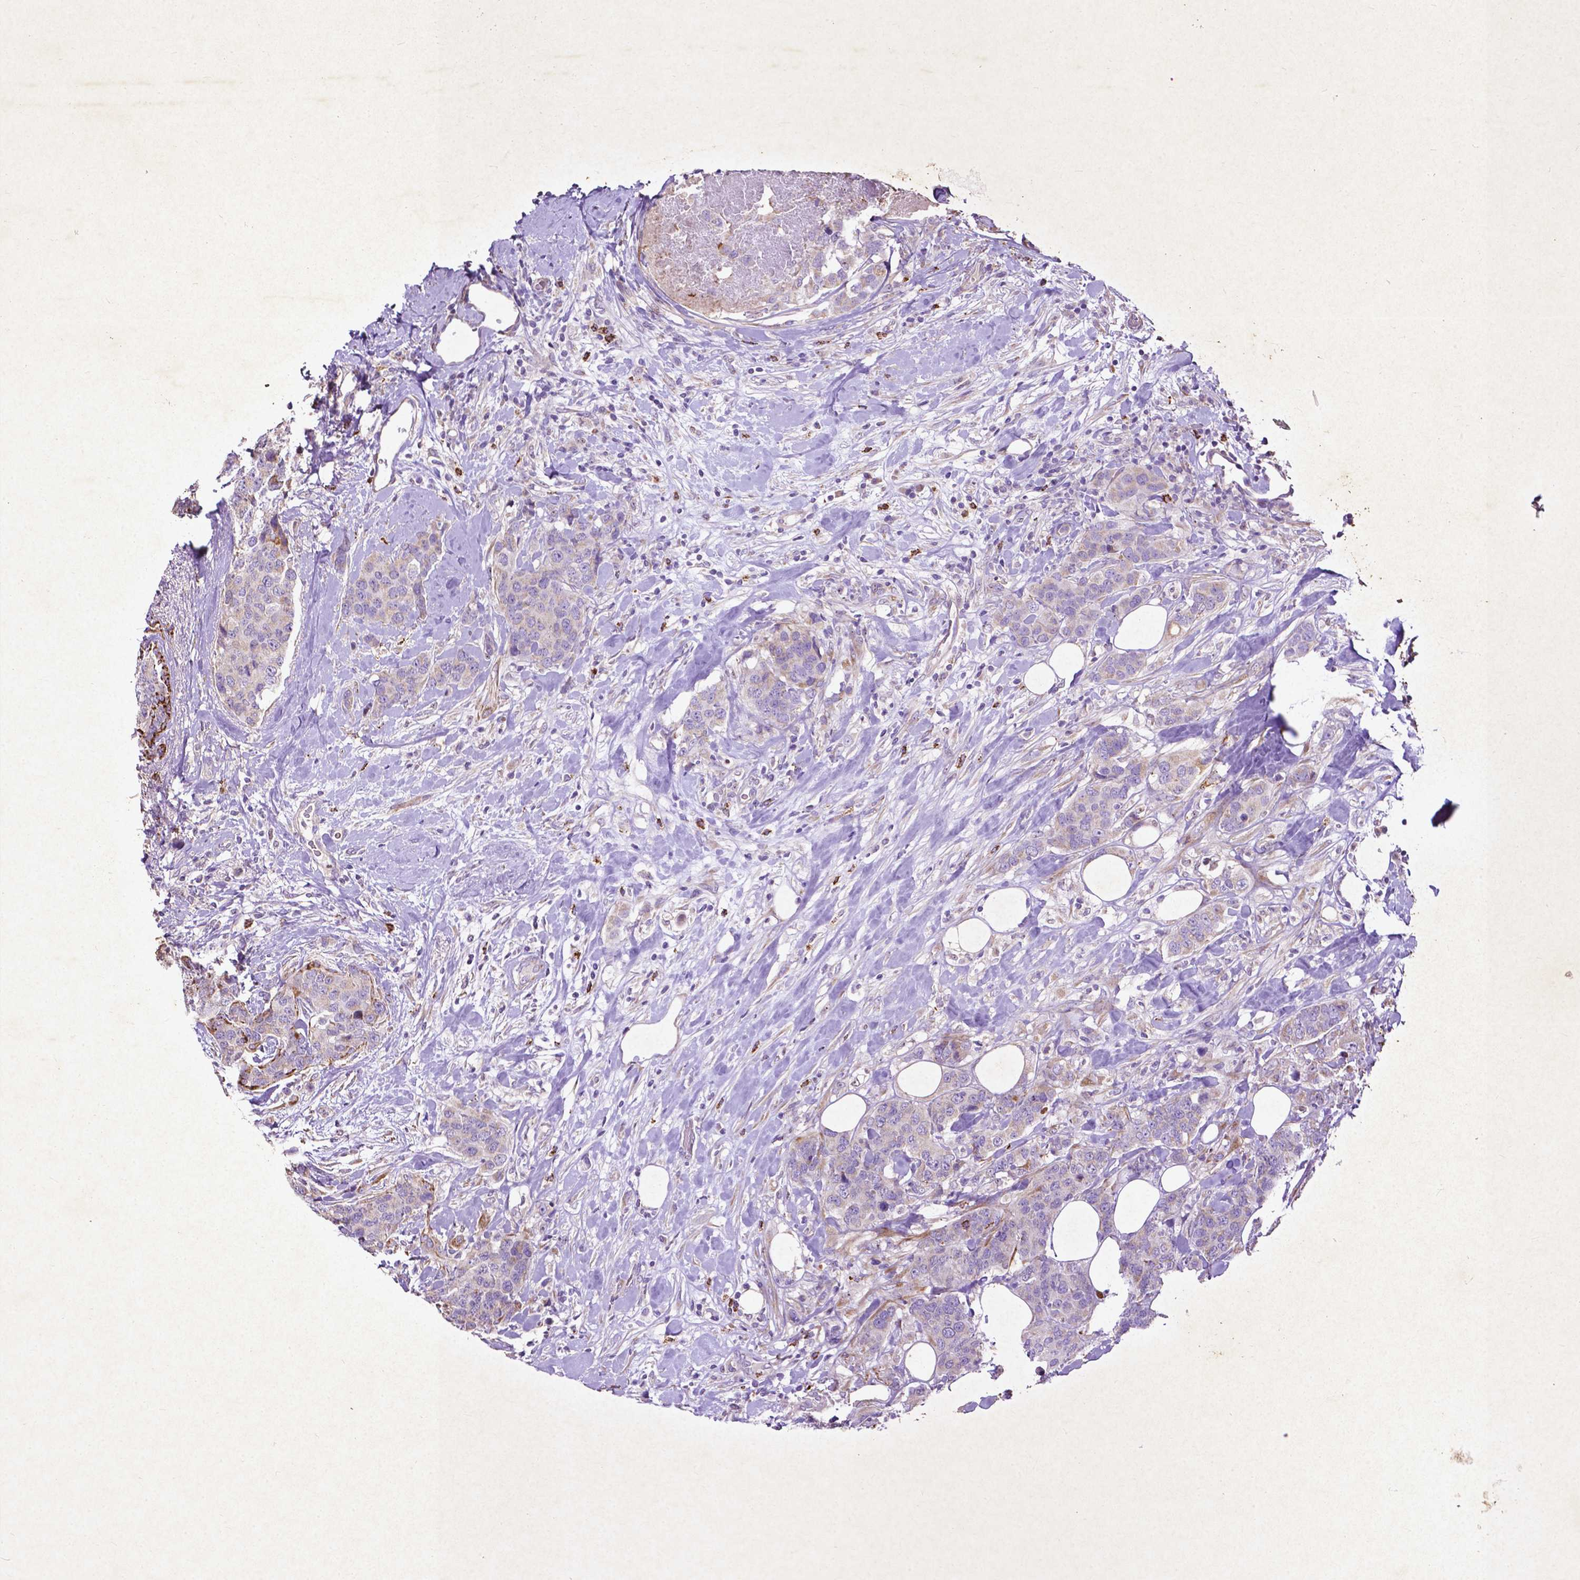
{"staining": {"intensity": "negative", "quantity": "none", "location": "none"}, "tissue": "breast cancer", "cell_type": "Tumor cells", "image_type": "cancer", "snomed": [{"axis": "morphology", "description": "Lobular carcinoma"}, {"axis": "topography", "description": "Breast"}], "caption": "High magnification brightfield microscopy of breast lobular carcinoma stained with DAB (3,3'-diaminobenzidine) (brown) and counterstained with hematoxylin (blue): tumor cells show no significant expression.", "gene": "THEGL", "patient": {"sex": "female", "age": 59}}